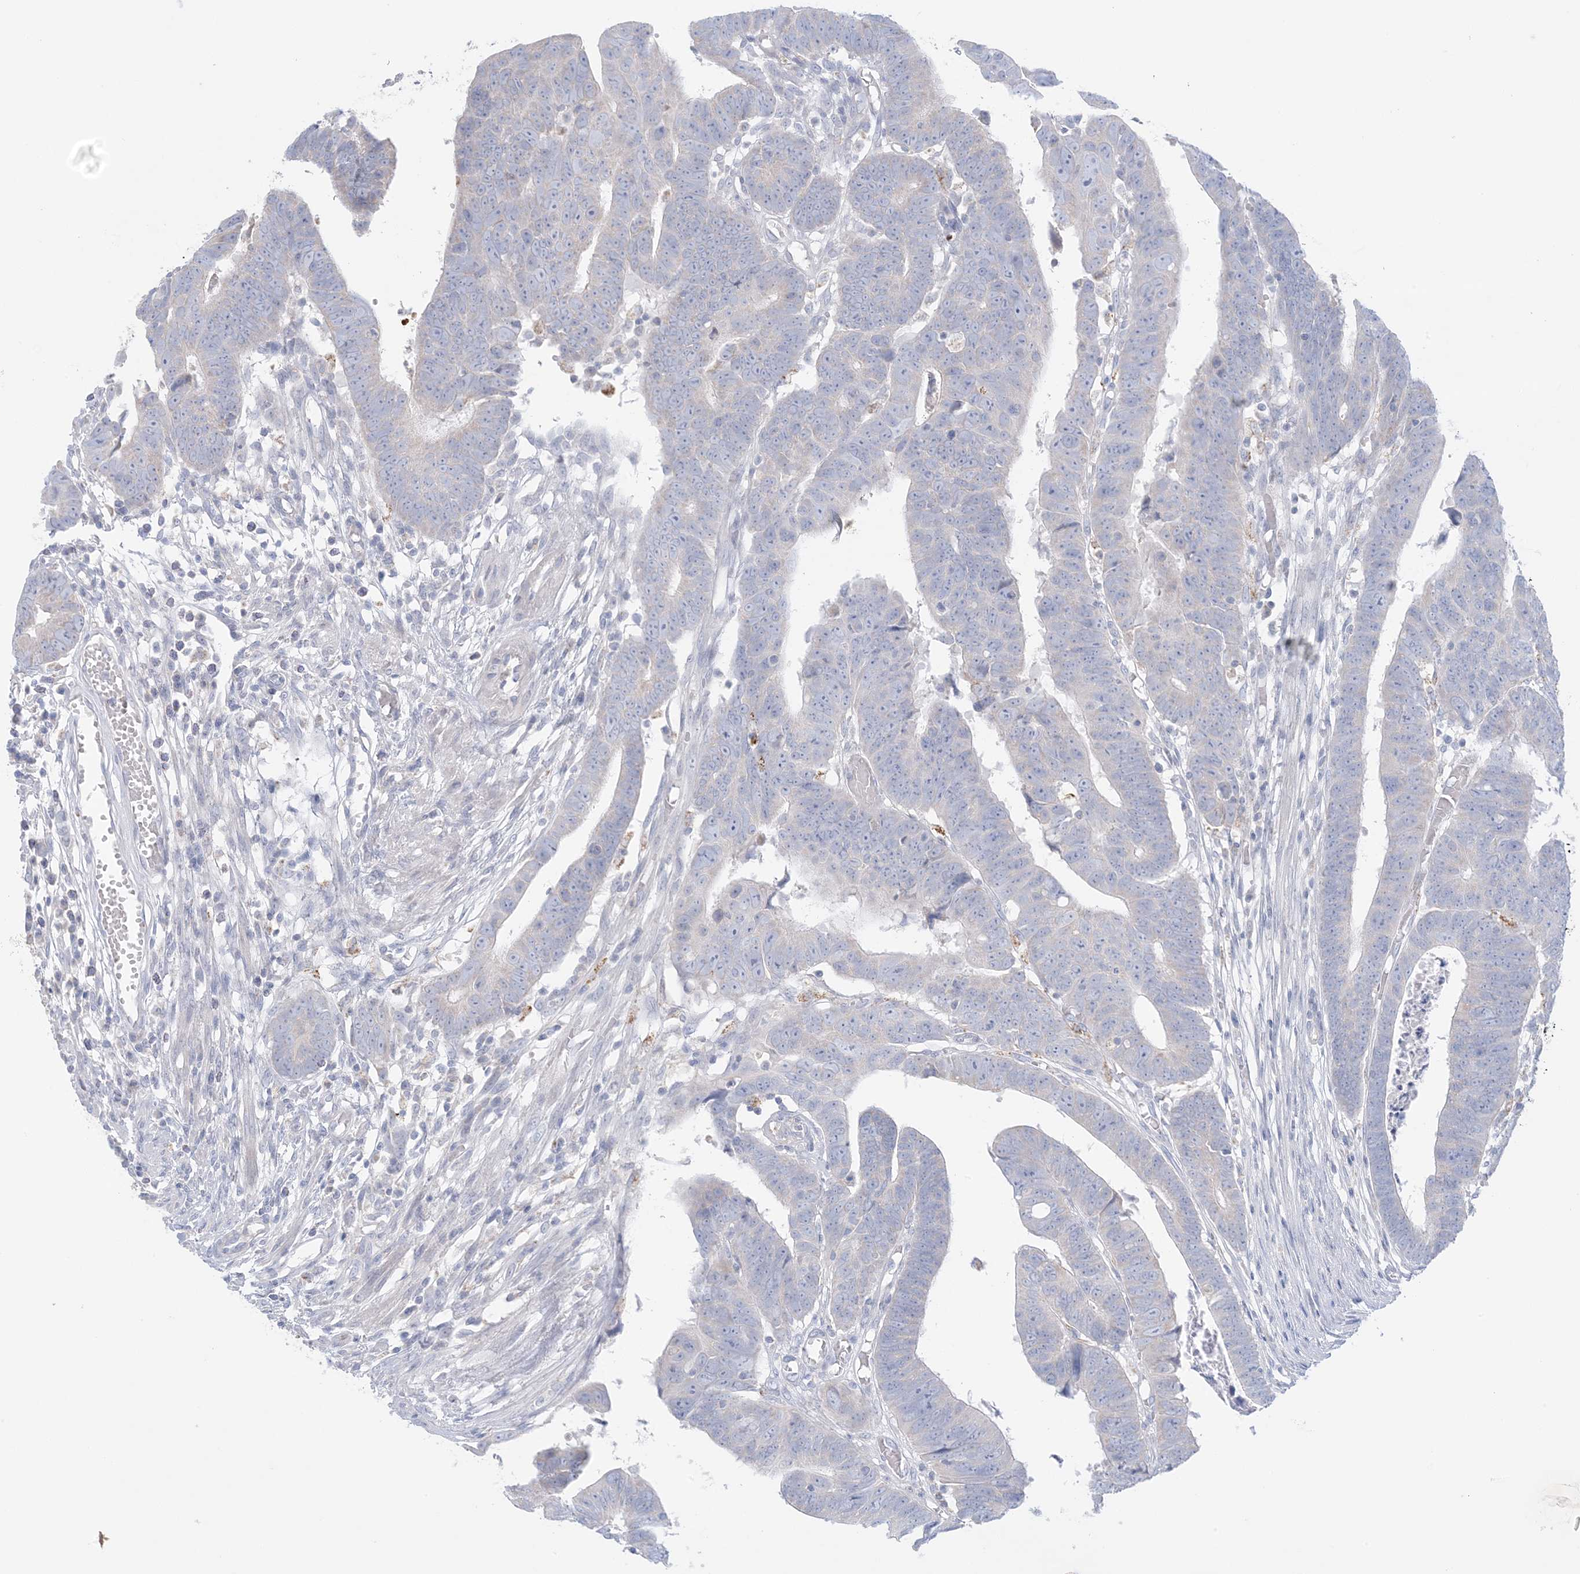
{"staining": {"intensity": "negative", "quantity": "none", "location": "none"}, "tissue": "colorectal cancer", "cell_type": "Tumor cells", "image_type": "cancer", "snomed": [{"axis": "morphology", "description": "Adenocarcinoma, NOS"}, {"axis": "topography", "description": "Rectum"}], "caption": "Human colorectal cancer stained for a protein using IHC demonstrates no expression in tumor cells.", "gene": "KCTD6", "patient": {"sex": "female", "age": 65}}